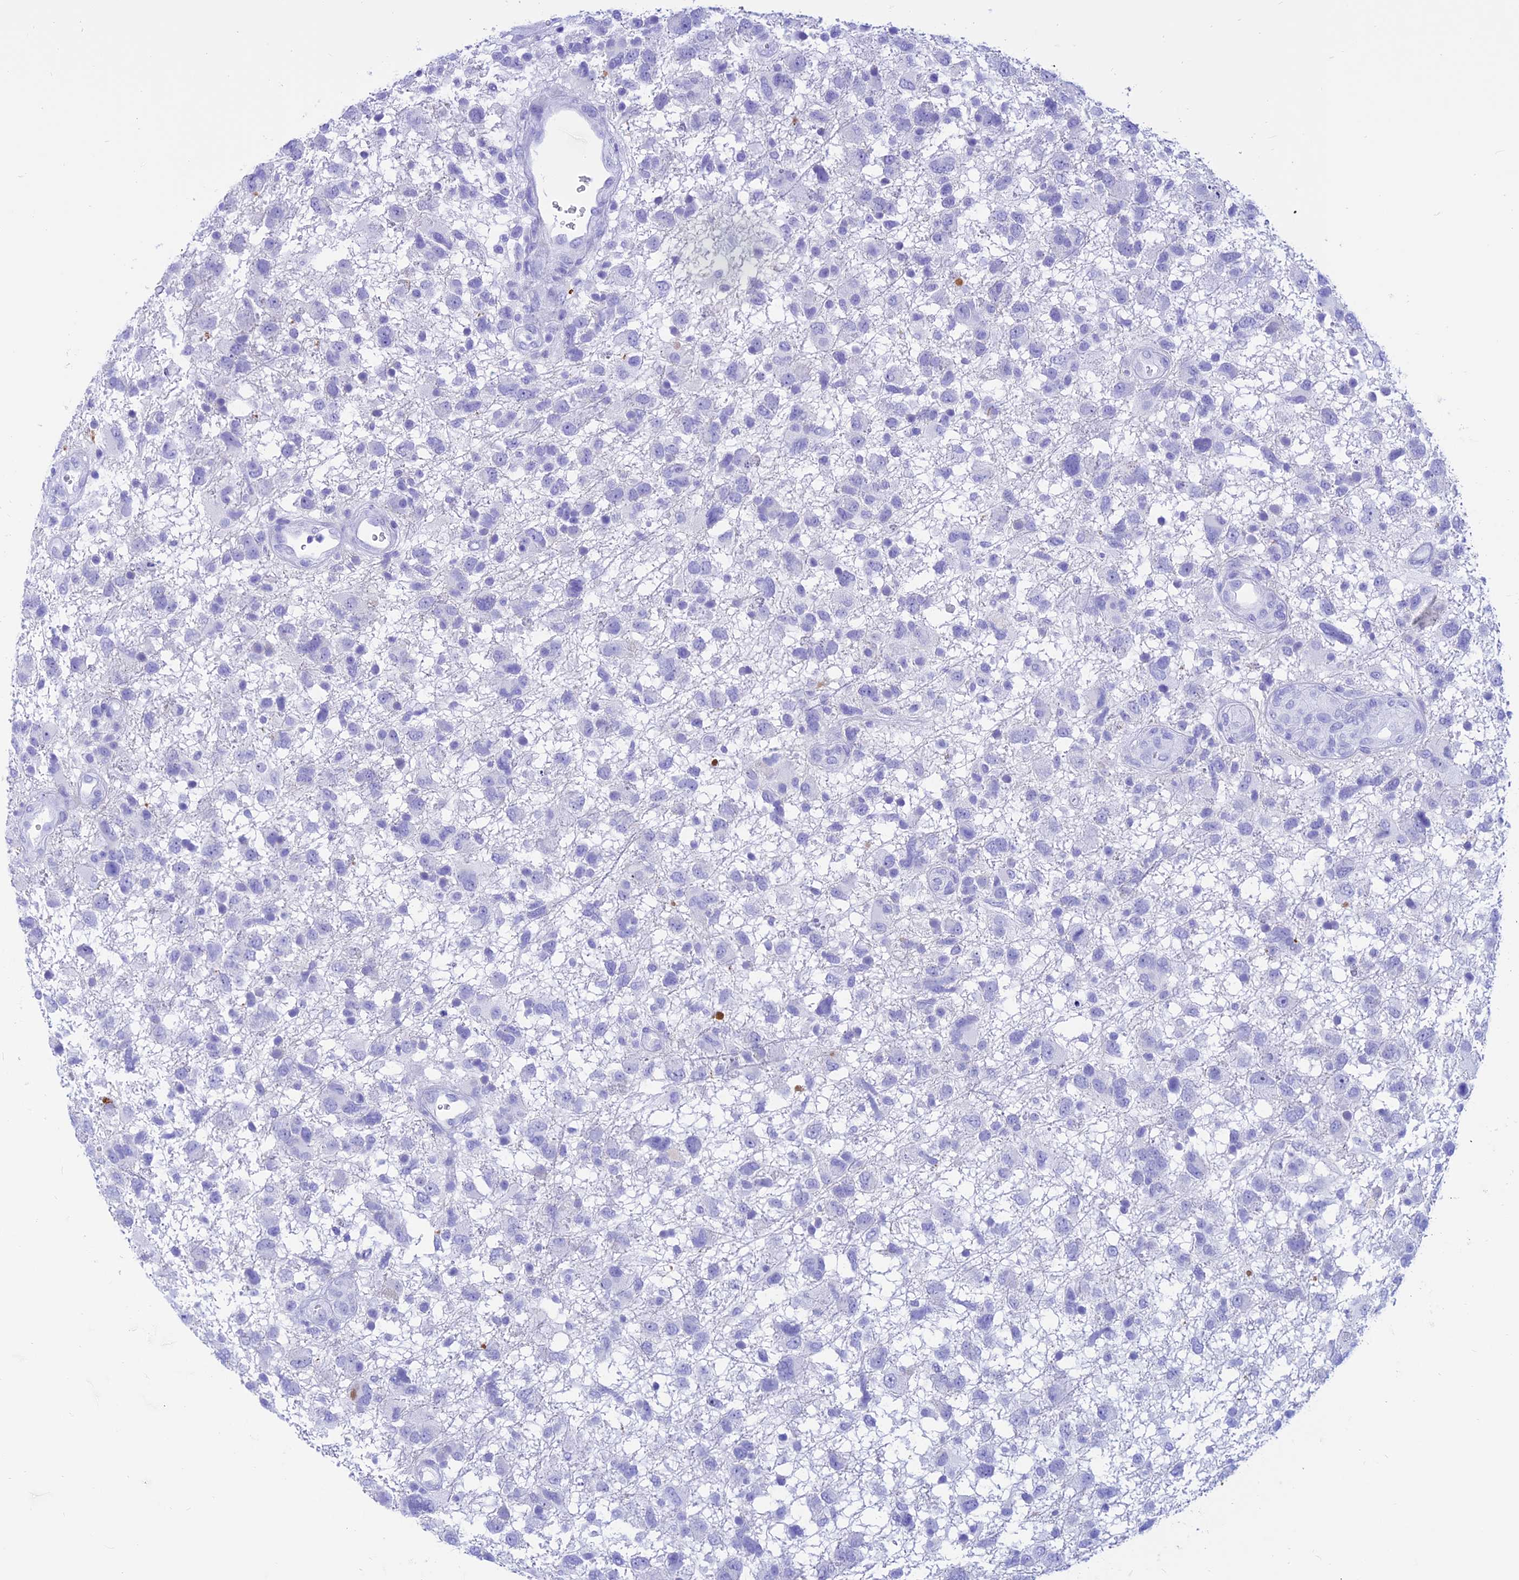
{"staining": {"intensity": "negative", "quantity": "none", "location": "none"}, "tissue": "glioma", "cell_type": "Tumor cells", "image_type": "cancer", "snomed": [{"axis": "morphology", "description": "Glioma, malignant, High grade"}, {"axis": "topography", "description": "Brain"}], "caption": "Immunohistochemical staining of high-grade glioma (malignant) reveals no significant staining in tumor cells.", "gene": "PRNP", "patient": {"sex": "male", "age": 61}}